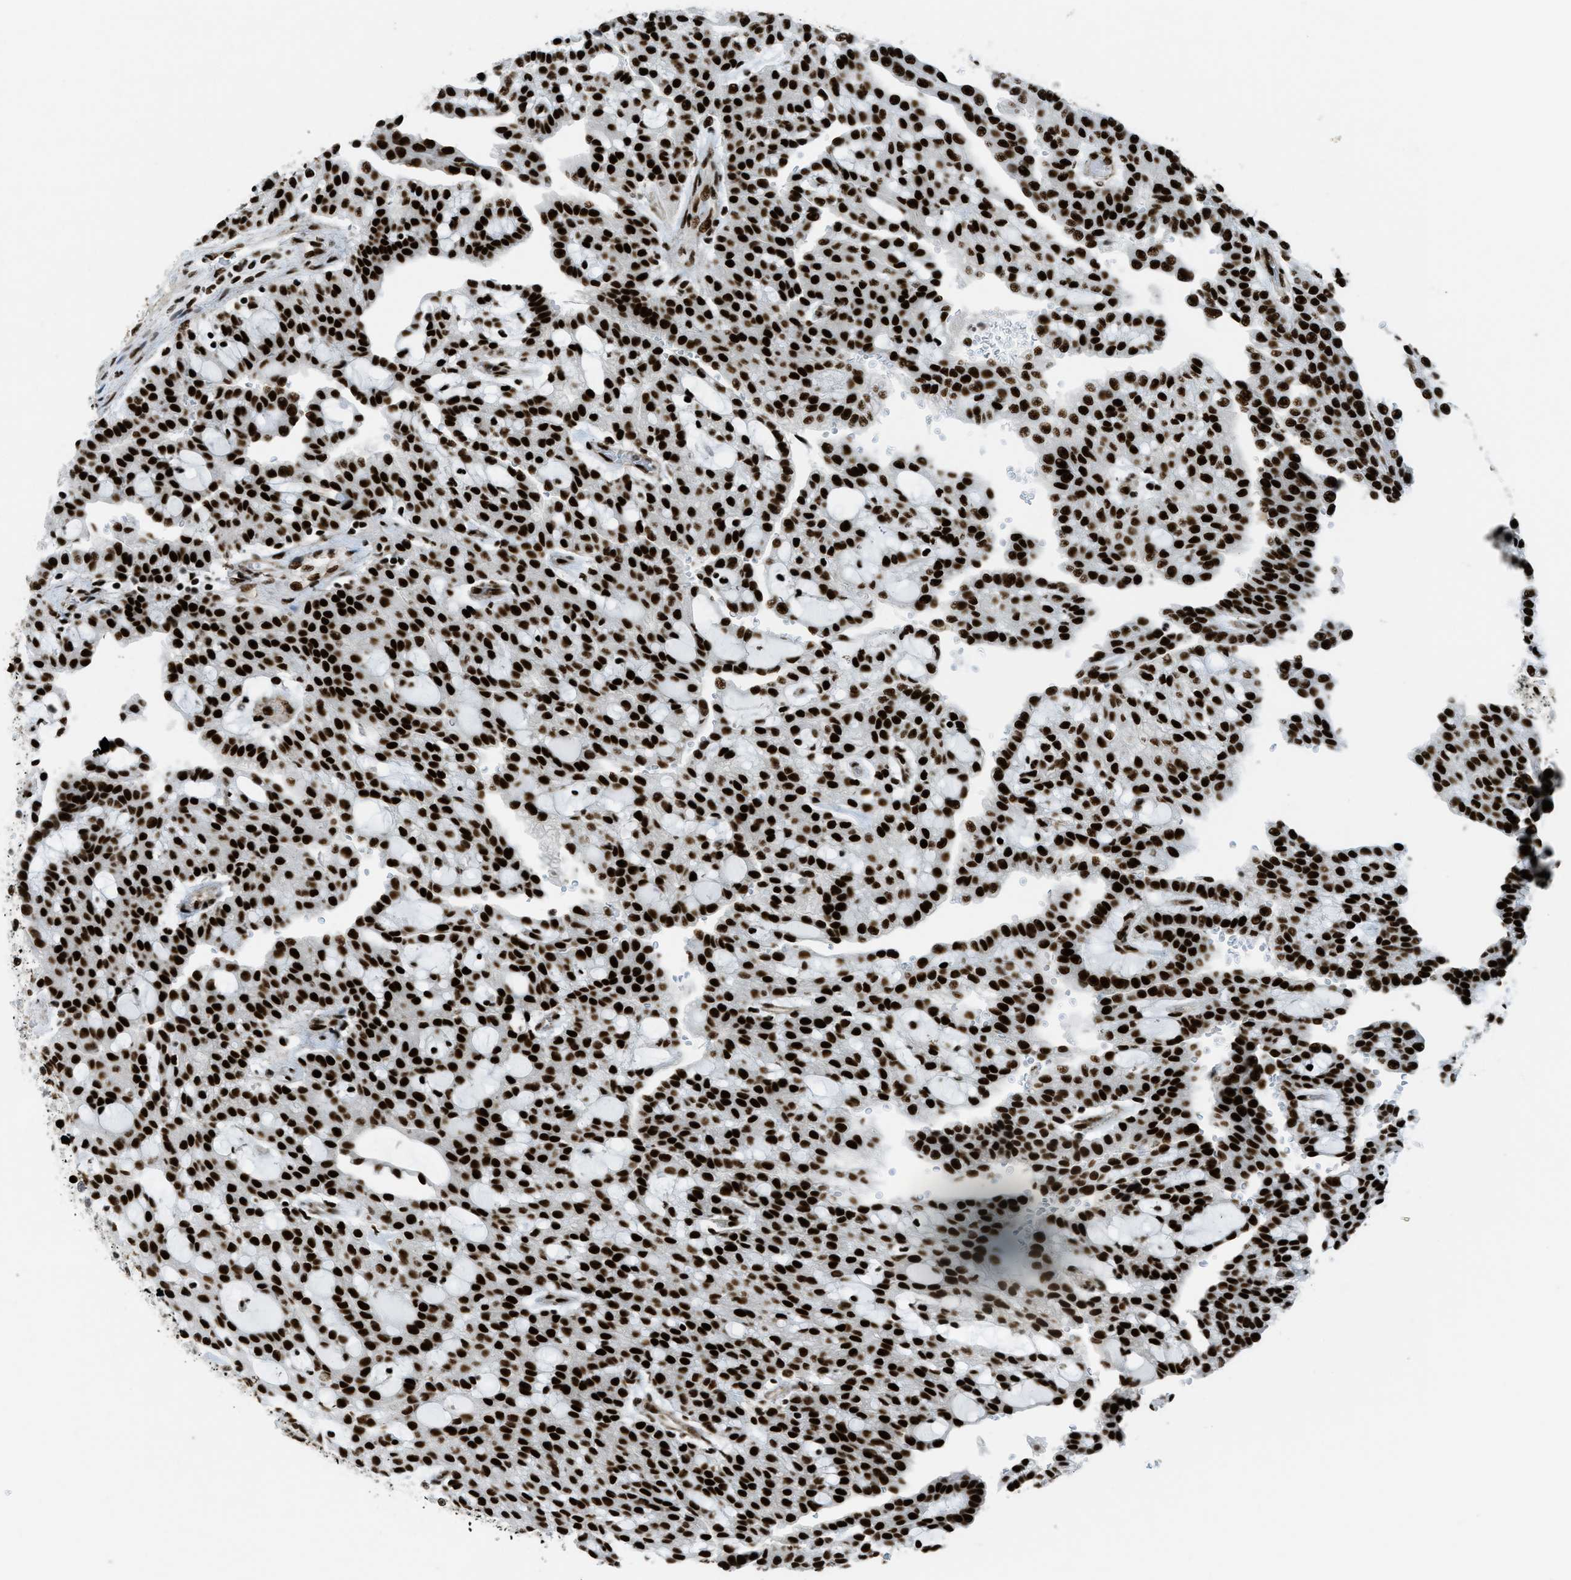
{"staining": {"intensity": "strong", "quantity": ">75%", "location": "nuclear"}, "tissue": "renal cancer", "cell_type": "Tumor cells", "image_type": "cancer", "snomed": [{"axis": "morphology", "description": "Adenocarcinoma, NOS"}, {"axis": "topography", "description": "Kidney"}], "caption": "Tumor cells reveal high levels of strong nuclear positivity in about >75% of cells in human renal cancer (adenocarcinoma).", "gene": "ZNF207", "patient": {"sex": "male", "age": 63}}